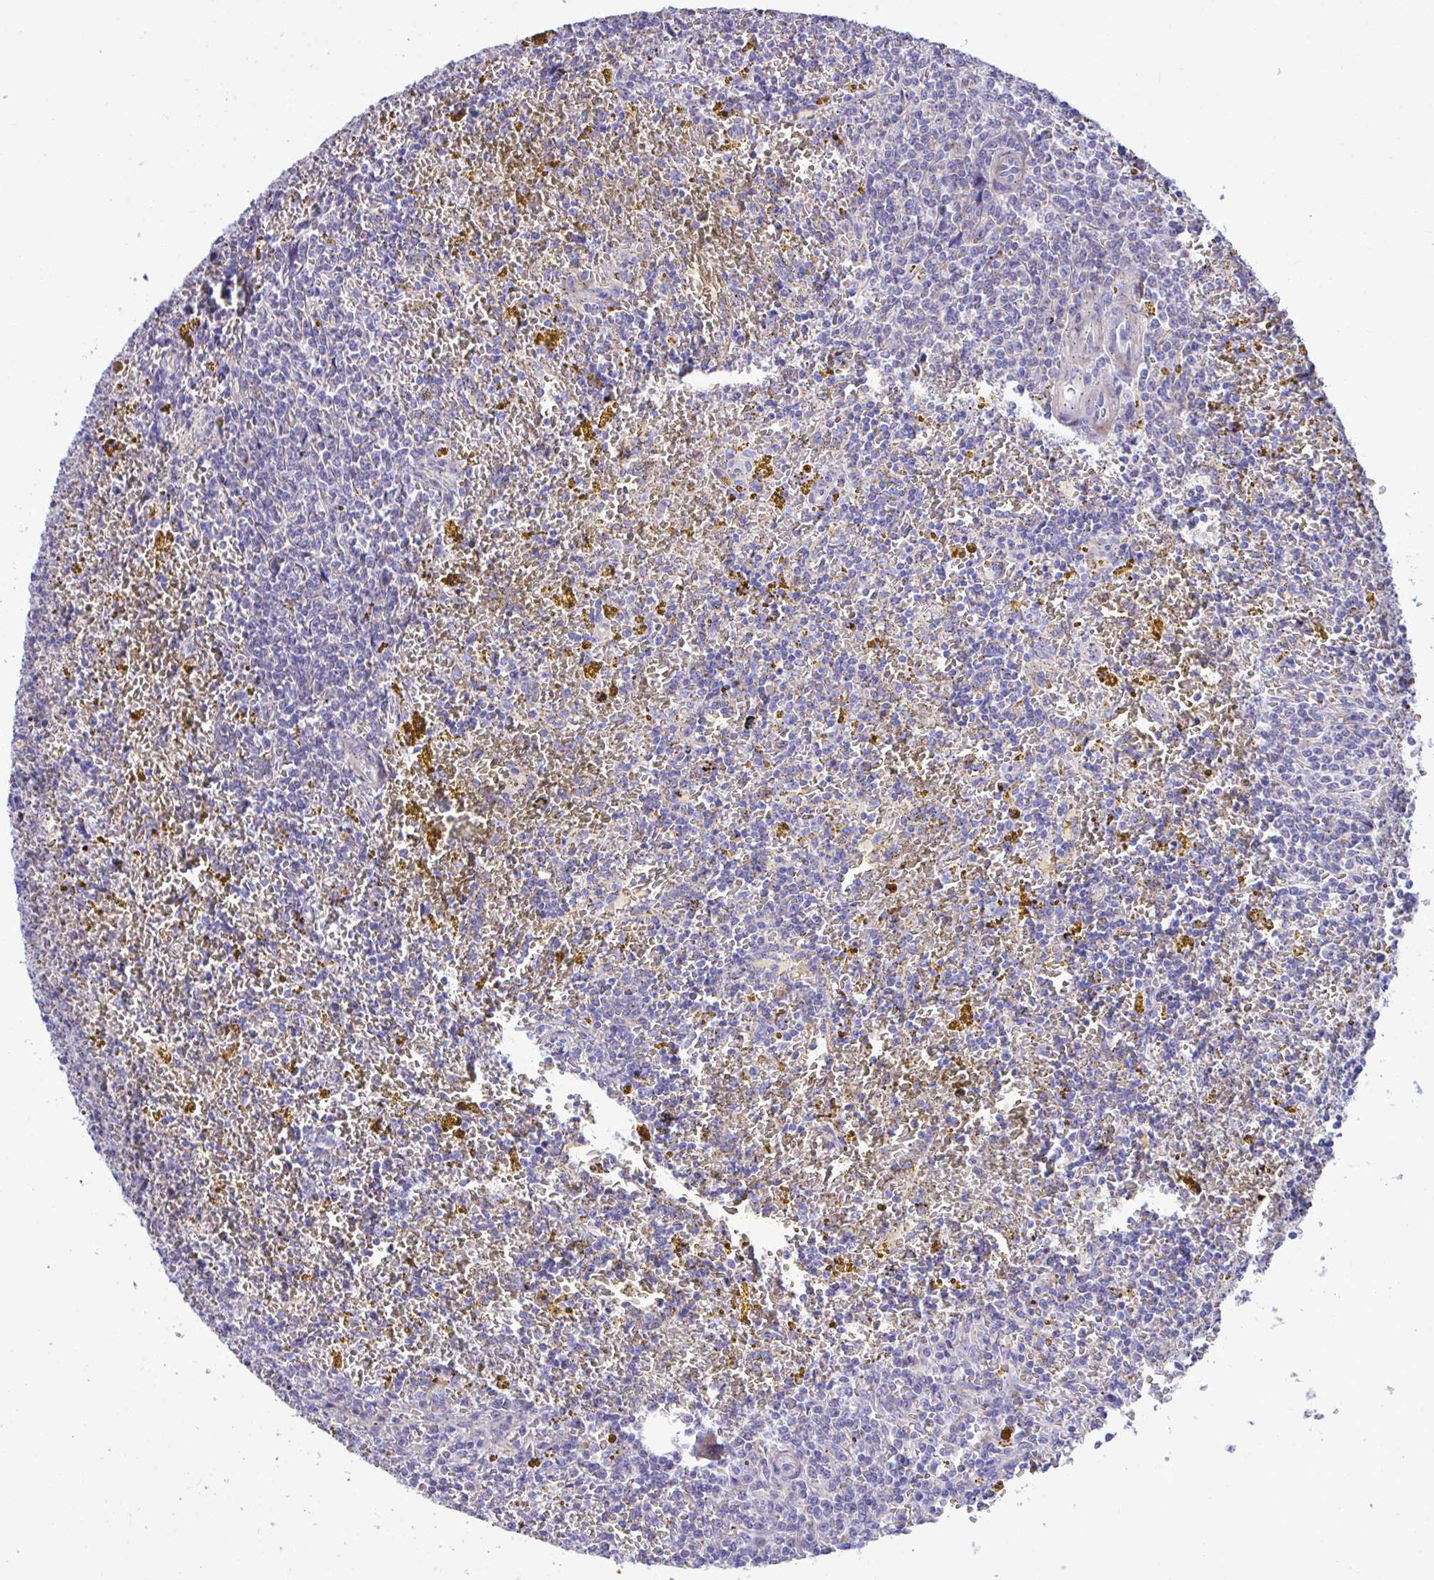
{"staining": {"intensity": "negative", "quantity": "none", "location": "none"}, "tissue": "lymphoma", "cell_type": "Tumor cells", "image_type": "cancer", "snomed": [{"axis": "morphology", "description": "Malignant lymphoma, non-Hodgkin's type, Low grade"}, {"axis": "topography", "description": "Spleen"}, {"axis": "topography", "description": "Lymph node"}], "caption": "Histopathology image shows no significant protein expression in tumor cells of lymphoma.", "gene": "MRPS16", "patient": {"sex": "female", "age": 66}}